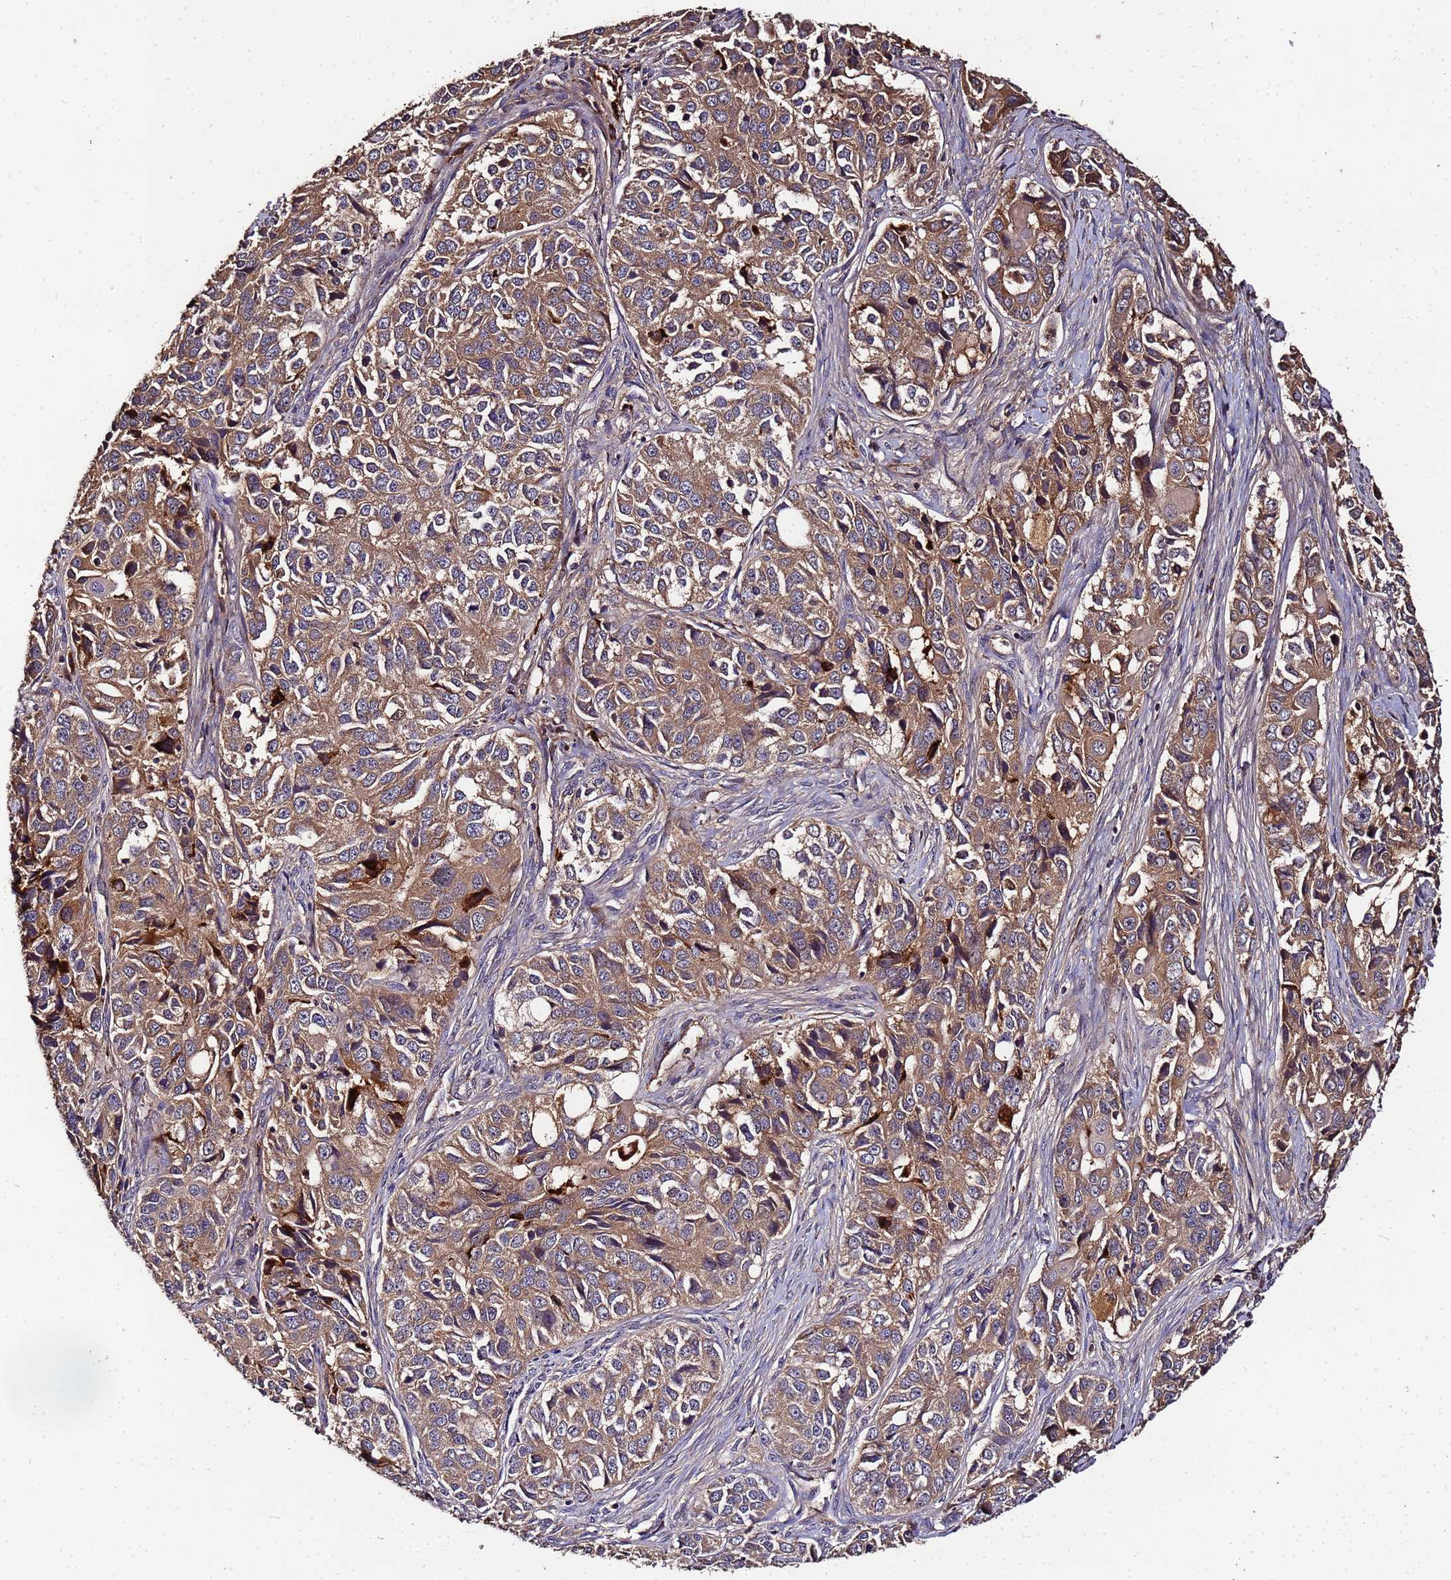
{"staining": {"intensity": "moderate", "quantity": ">75%", "location": "cytoplasmic/membranous"}, "tissue": "ovarian cancer", "cell_type": "Tumor cells", "image_type": "cancer", "snomed": [{"axis": "morphology", "description": "Carcinoma, endometroid"}, {"axis": "topography", "description": "Ovary"}], "caption": "The photomicrograph demonstrates immunohistochemical staining of ovarian cancer (endometroid carcinoma). There is moderate cytoplasmic/membranous staining is appreciated in about >75% of tumor cells.", "gene": "MTERF1", "patient": {"sex": "female", "age": 51}}